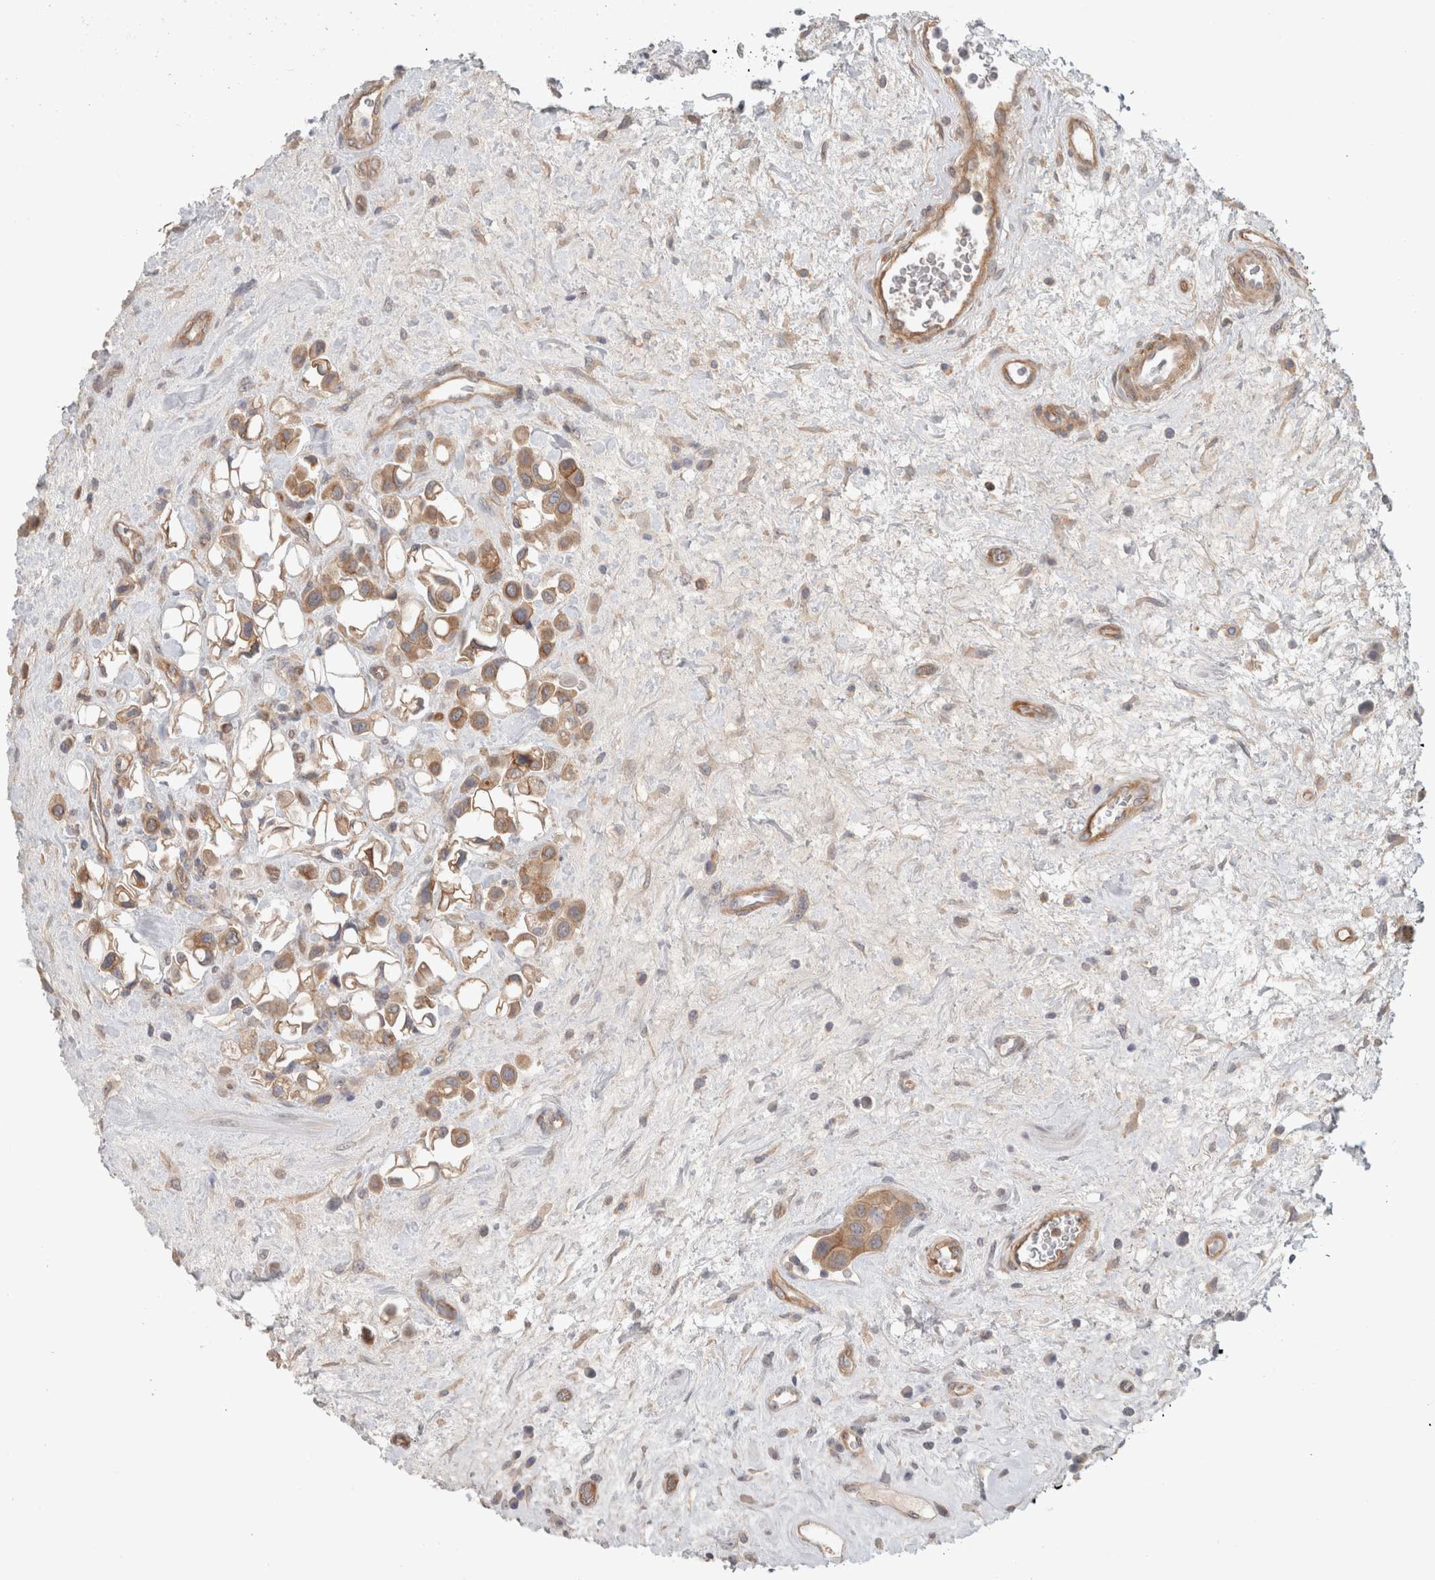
{"staining": {"intensity": "moderate", "quantity": ">75%", "location": "cytoplasmic/membranous"}, "tissue": "urothelial cancer", "cell_type": "Tumor cells", "image_type": "cancer", "snomed": [{"axis": "morphology", "description": "Urothelial carcinoma, High grade"}, {"axis": "topography", "description": "Urinary bladder"}], "caption": "Protein expression analysis of high-grade urothelial carcinoma demonstrates moderate cytoplasmic/membranous expression in approximately >75% of tumor cells.", "gene": "RASAL2", "patient": {"sex": "male", "age": 50}}